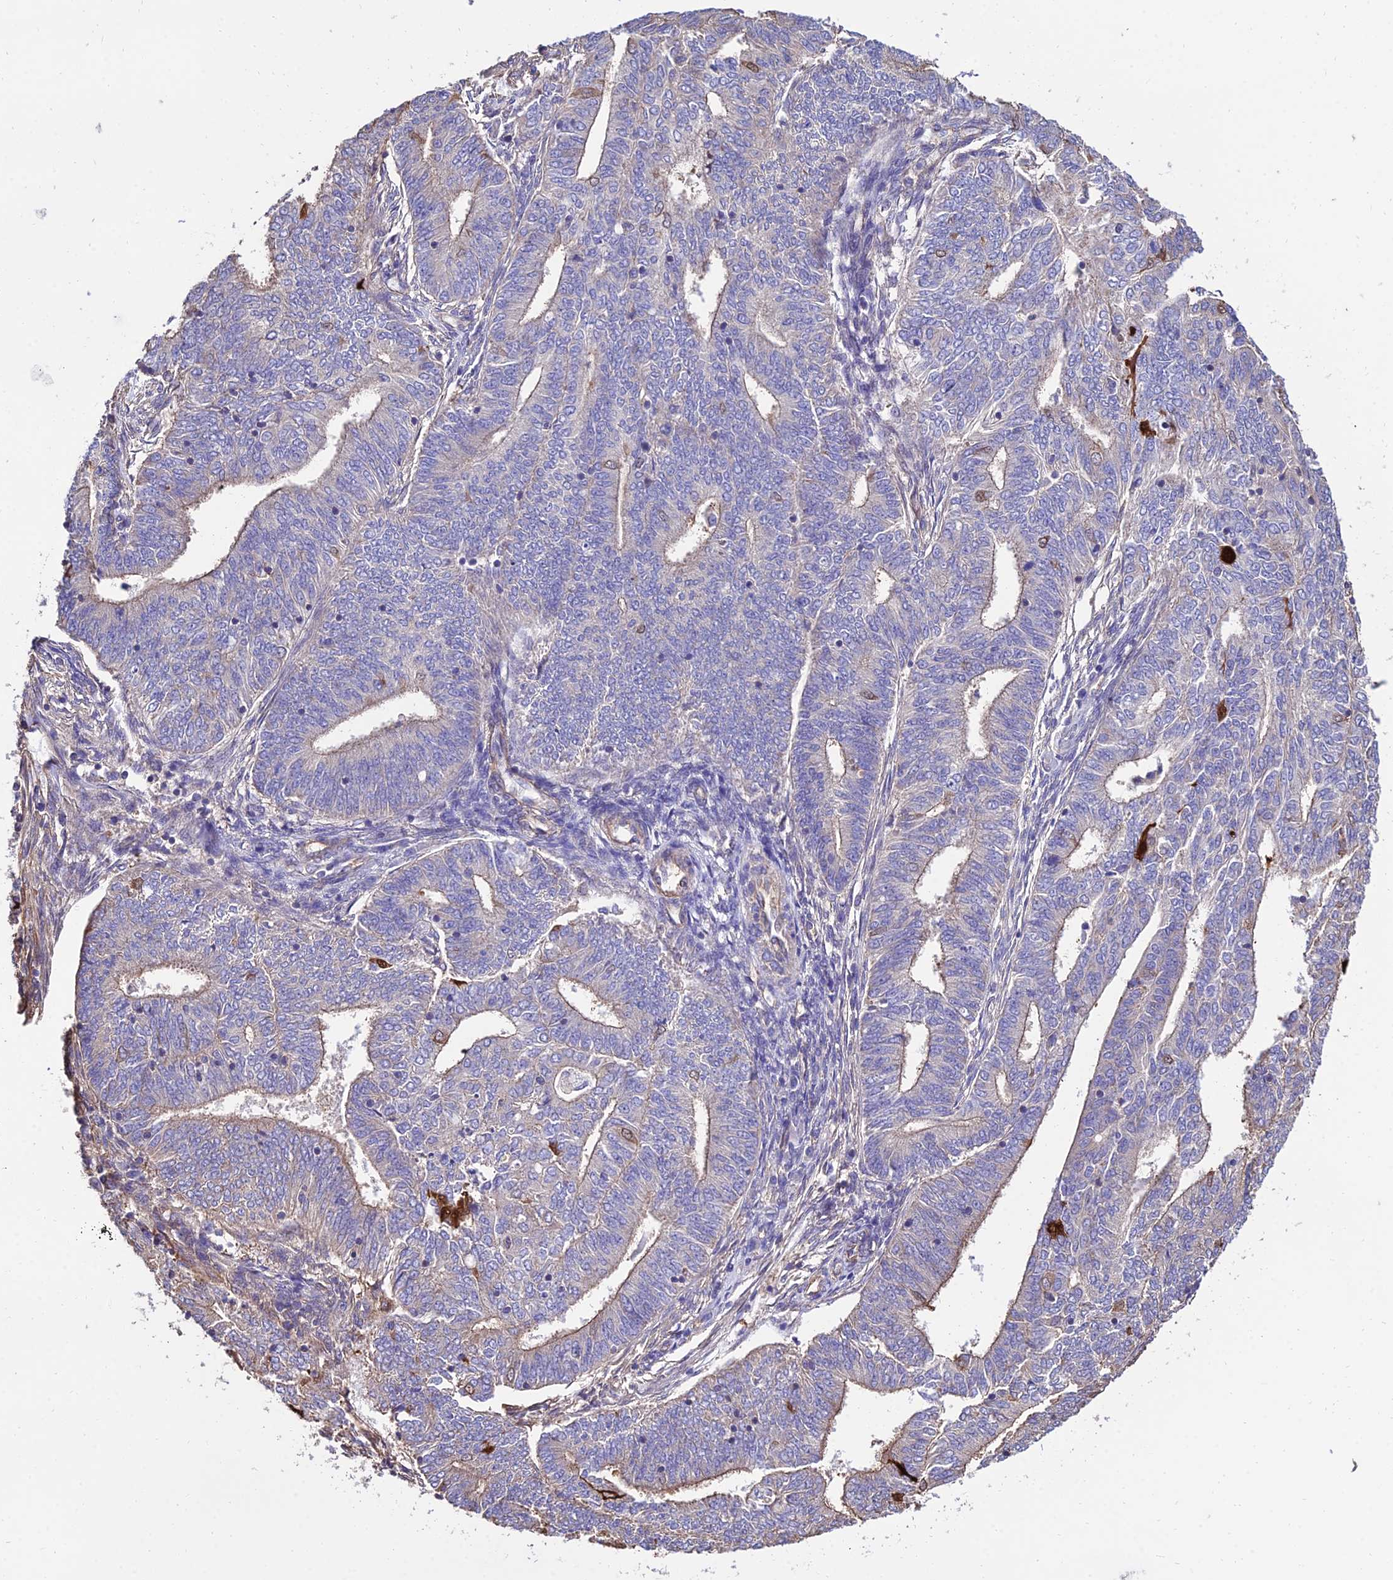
{"staining": {"intensity": "weak", "quantity": "25%-75%", "location": "cytoplasmic/membranous"}, "tissue": "endometrial cancer", "cell_type": "Tumor cells", "image_type": "cancer", "snomed": [{"axis": "morphology", "description": "Adenocarcinoma, NOS"}, {"axis": "topography", "description": "Endometrium"}], "caption": "Protein analysis of endometrial adenocarcinoma tissue displays weak cytoplasmic/membranous positivity in about 25%-75% of tumor cells. (brown staining indicates protein expression, while blue staining denotes nuclei).", "gene": "CALM2", "patient": {"sex": "female", "age": 62}}